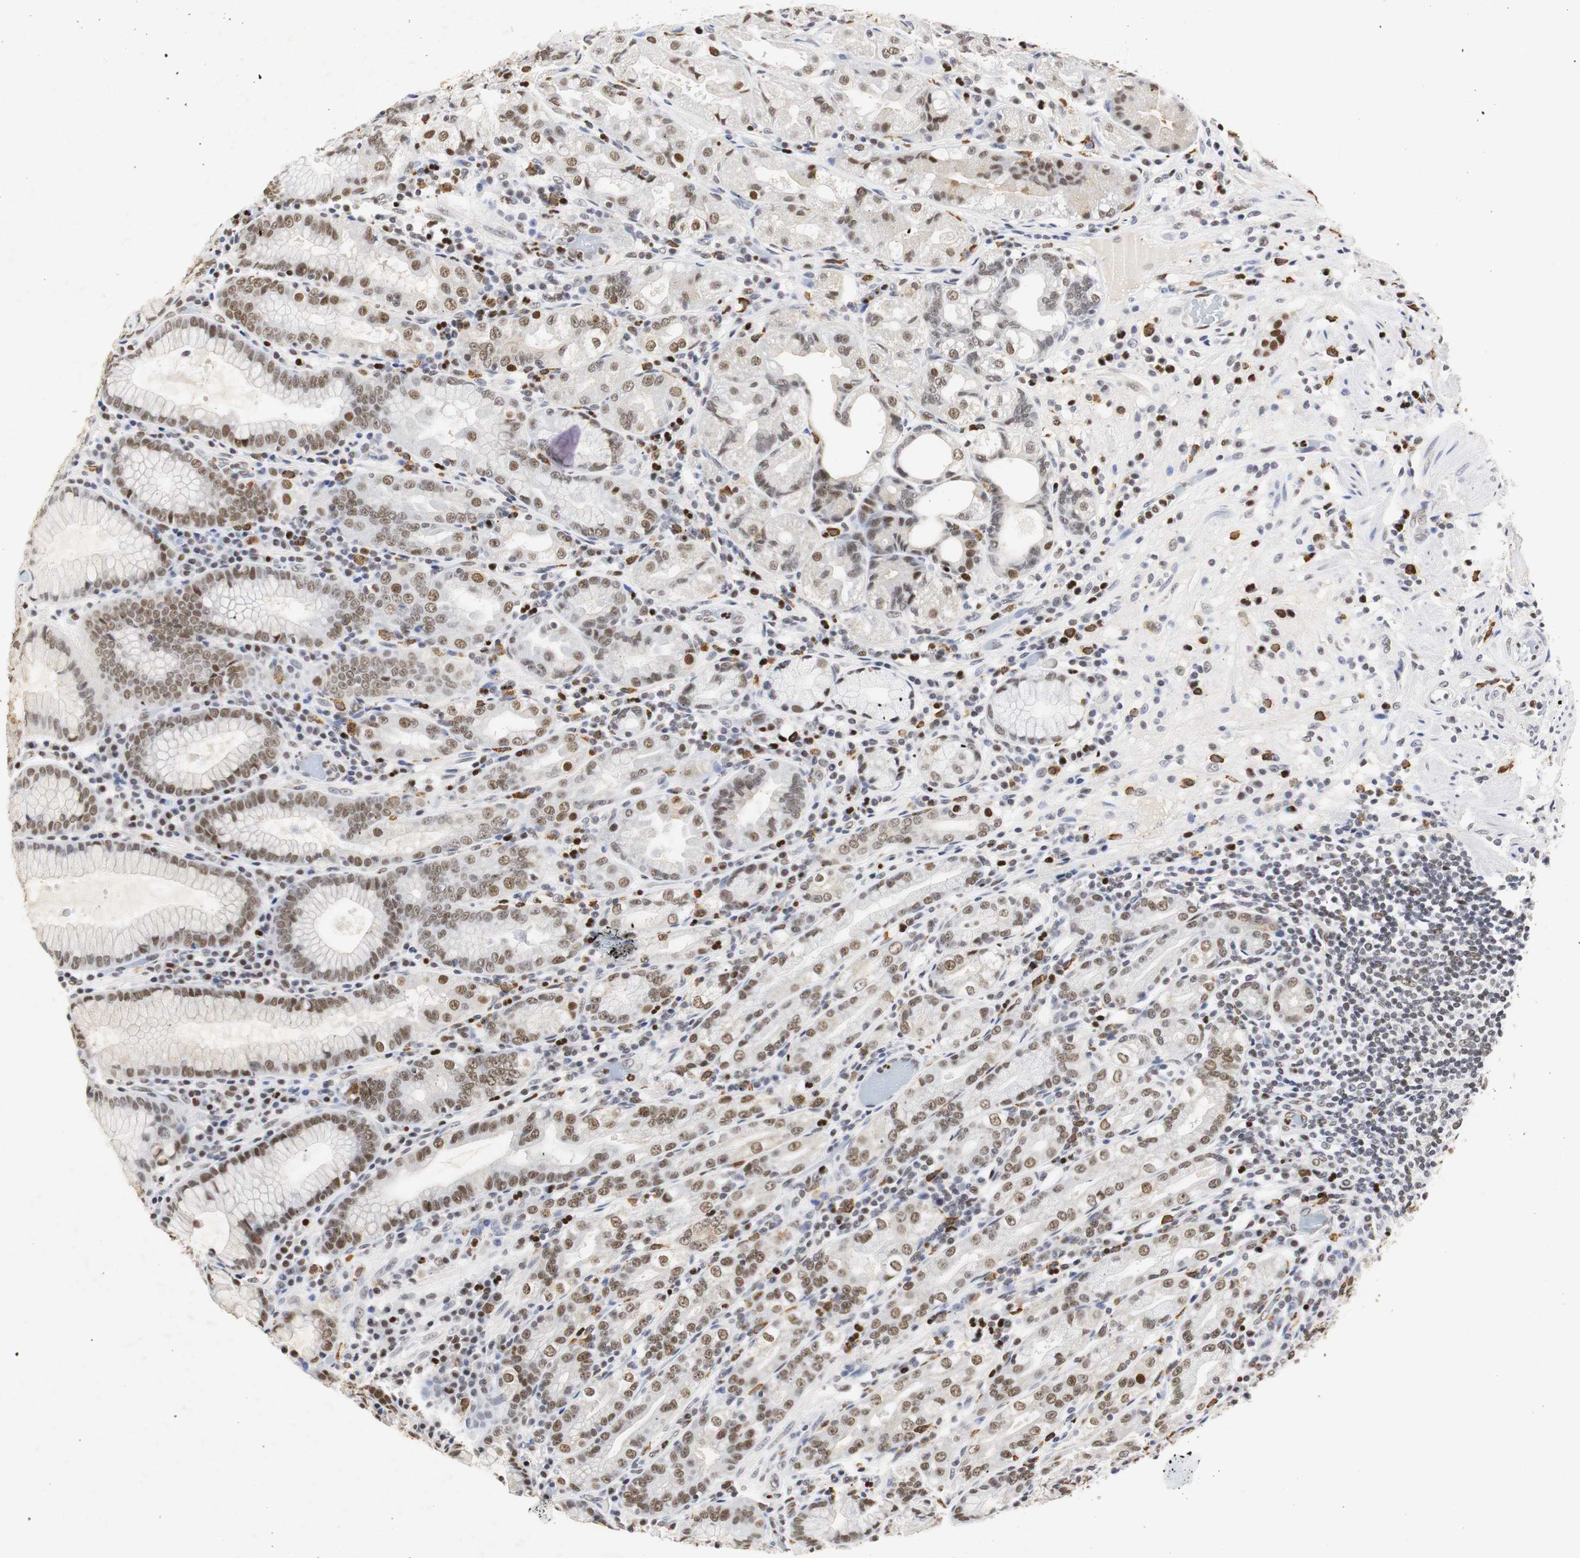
{"staining": {"intensity": "moderate", "quantity": "25%-75%", "location": "nuclear"}, "tissue": "stomach", "cell_type": "Glandular cells", "image_type": "normal", "snomed": [{"axis": "morphology", "description": "Normal tissue, NOS"}, {"axis": "topography", "description": "Stomach, lower"}], "caption": "Immunohistochemistry (IHC) of unremarkable human stomach exhibits medium levels of moderate nuclear expression in about 25%-75% of glandular cells. (IHC, brightfield microscopy, high magnification).", "gene": "ZFC3H1", "patient": {"sex": "female", "age": 76}}